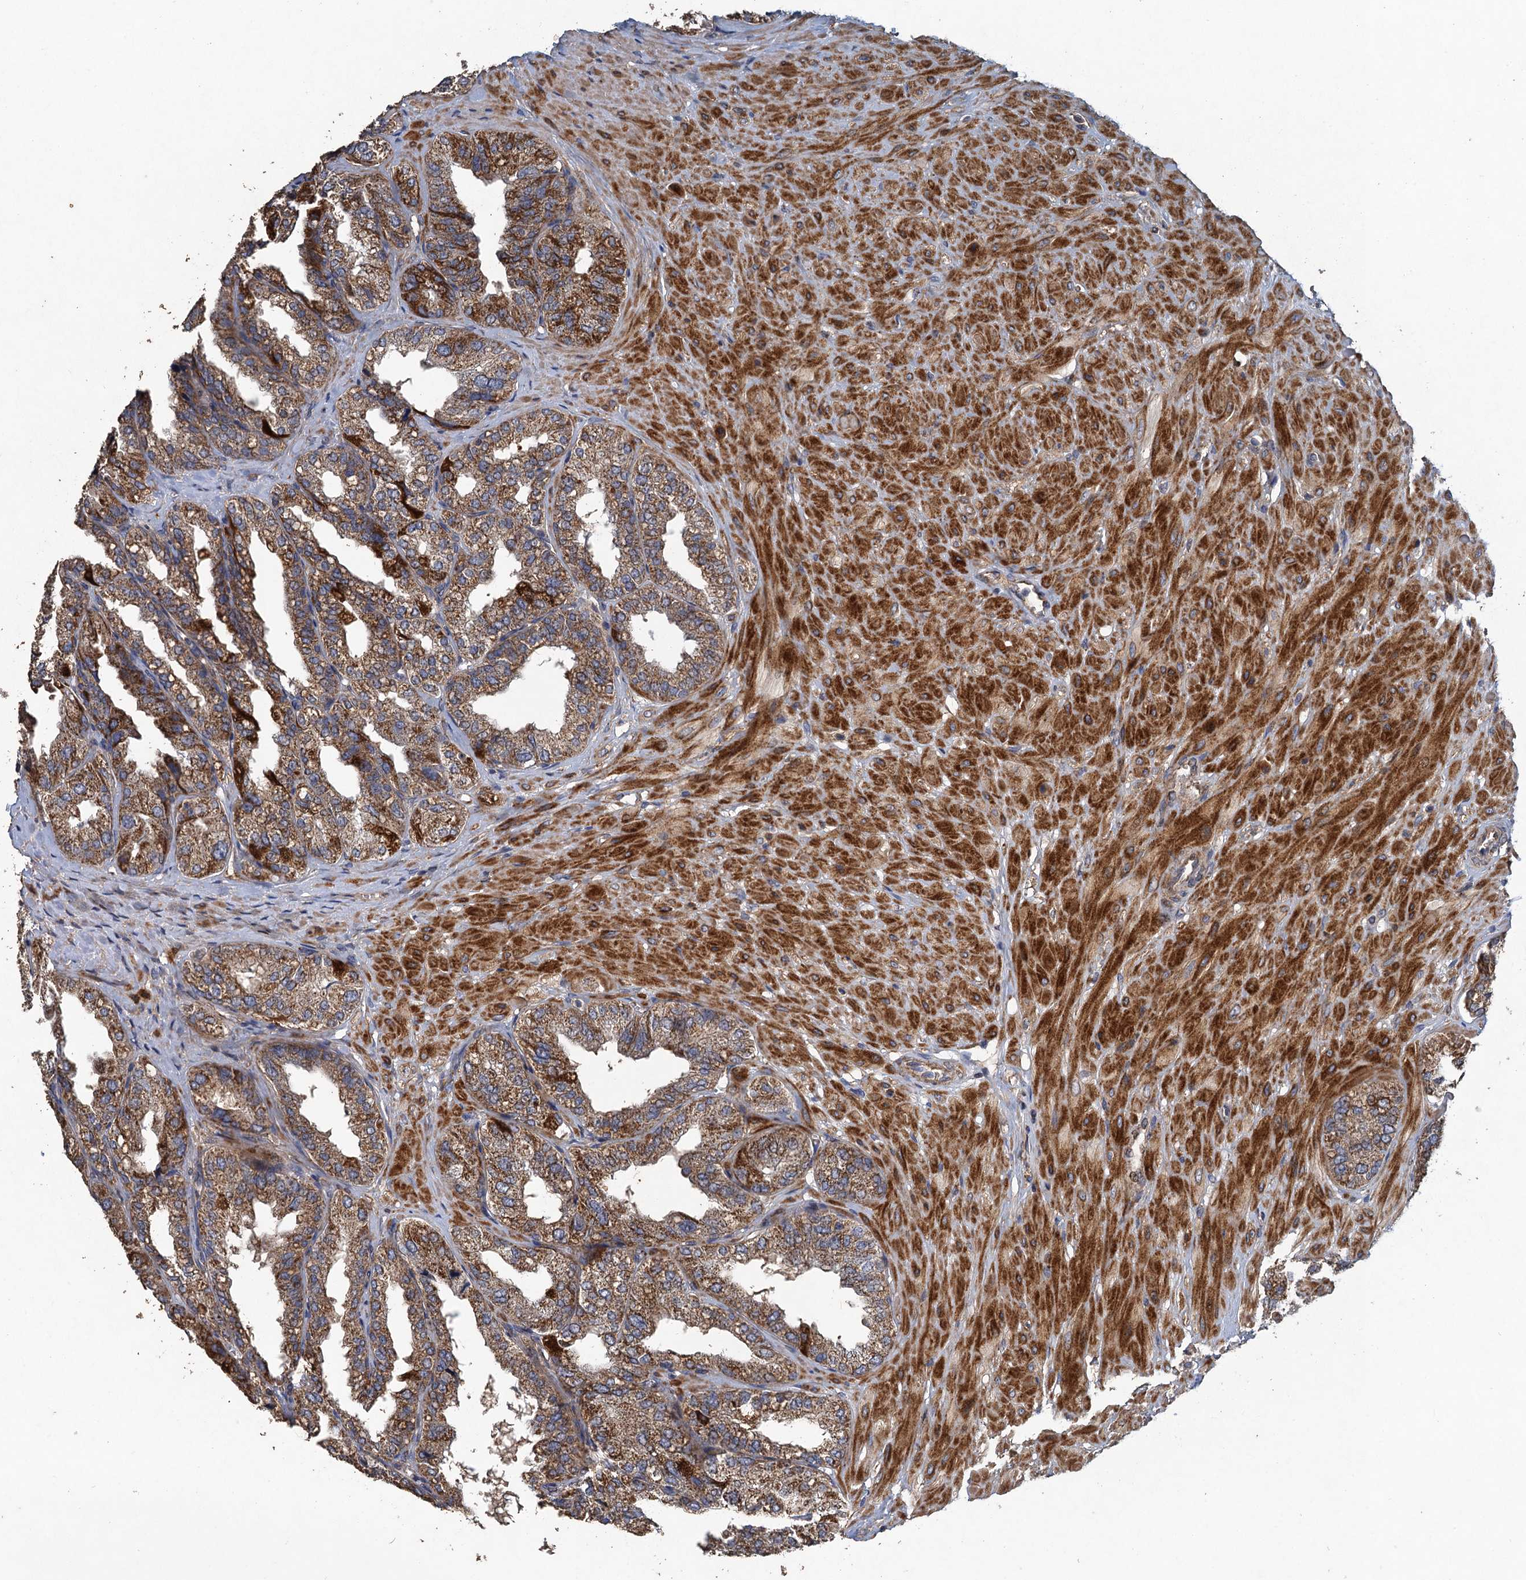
{"staining": {"intensity": "moderate", "quantity": ">75%", "location": "cytoplasmic/membranous"}, "tissue": "seminal vesicle", "cell_type": "Glandular cells", "image_type": "normal", "snomed": [{"axis": "morphology", "description": "Normal tissue, NOS"}, {"axis": "topography", "description": "Prostate"}, {"axis": "topography", "description": "Seminal veicle"}], "caption": "Immunohistochemical staining of unremarkable human seminal vesicle displays medium levels of moderate cytoplasmic/membranous positivity in about >75% of glandular cells.", "gene": "BCS1L", "patient": {"sex": "male", "age": 51}}